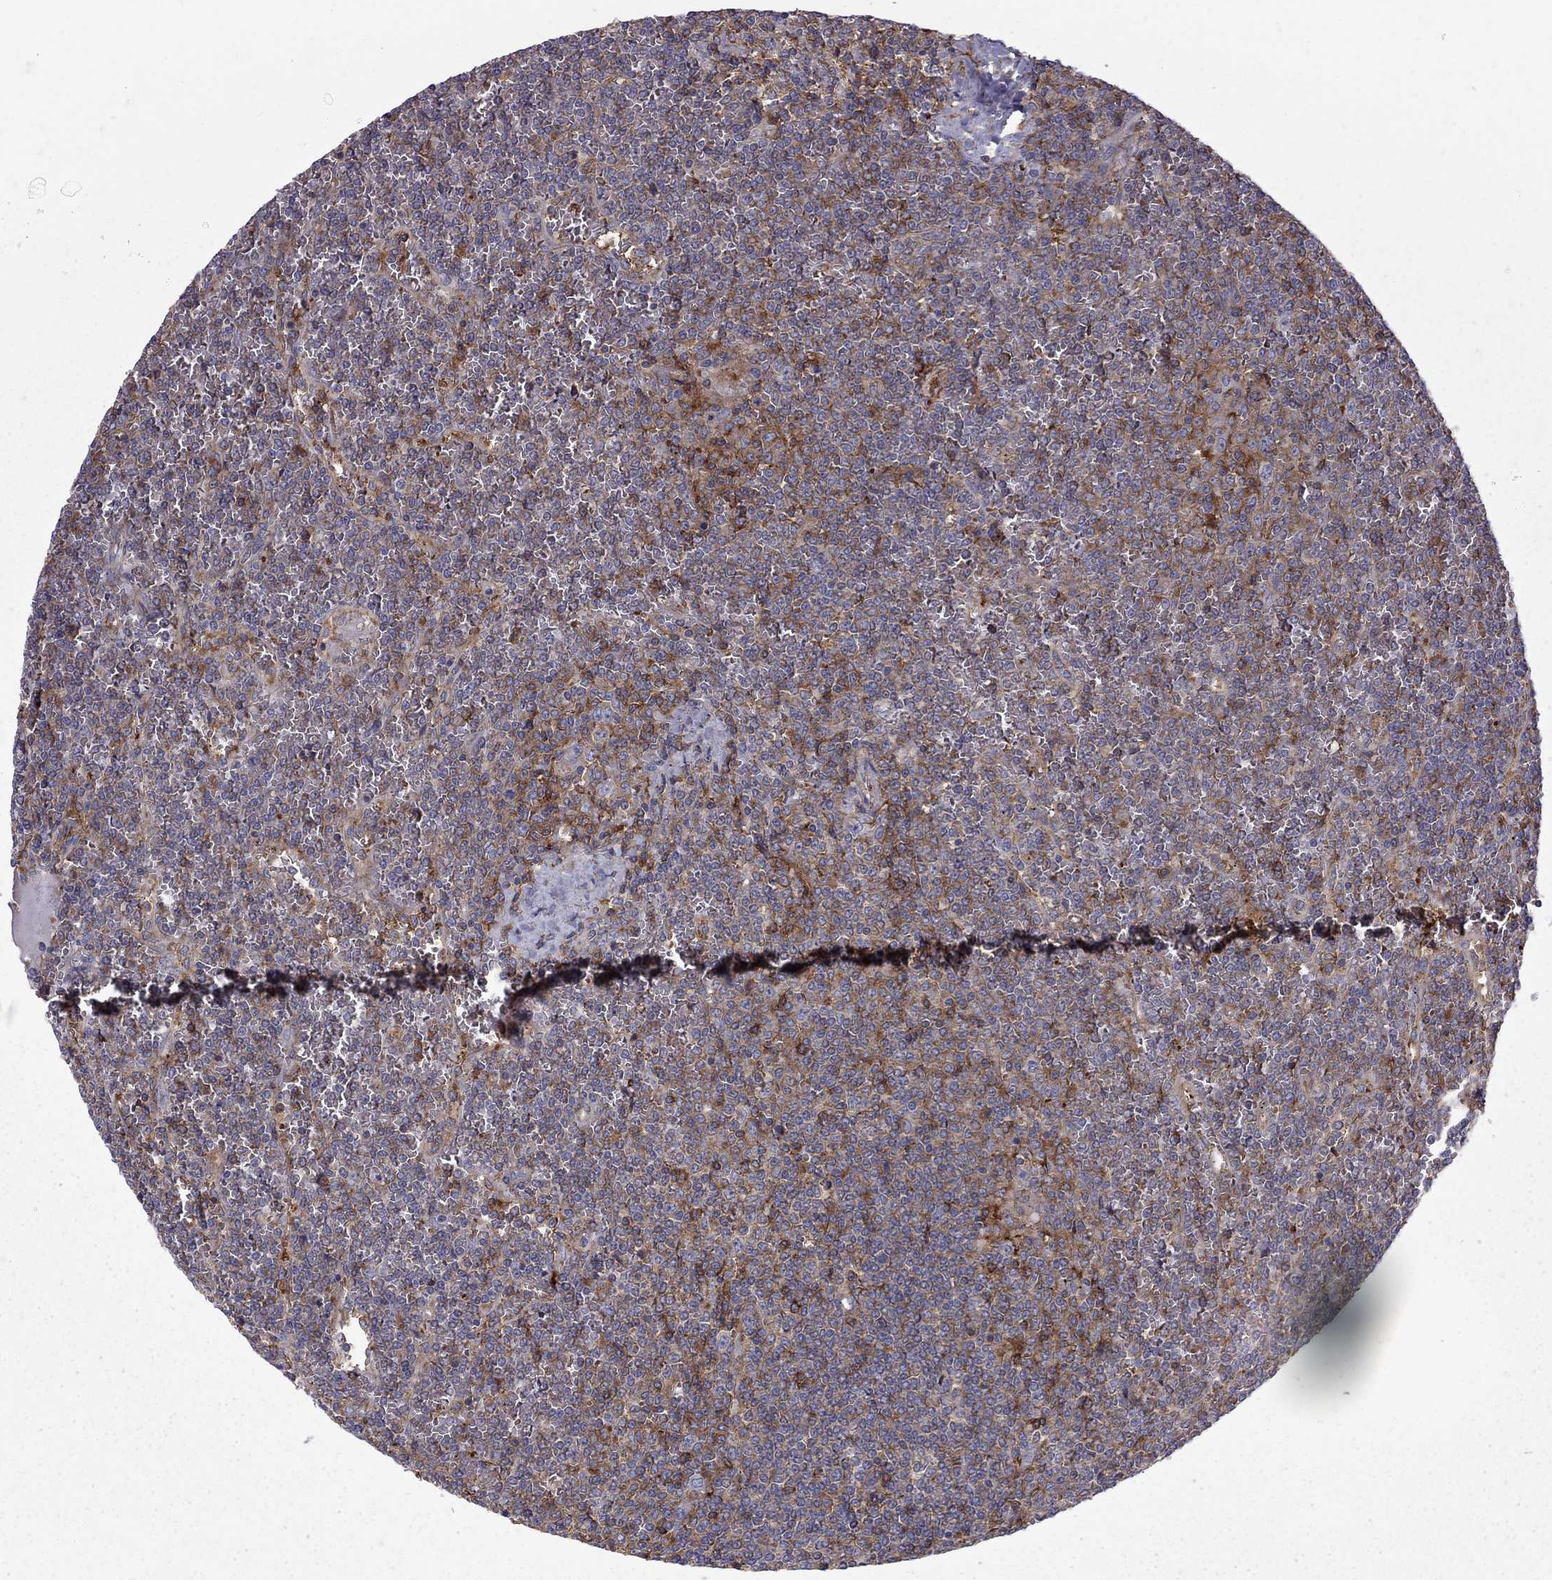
{"staining": {"intensity": "strong", "quantity": "<25%", "location": "cytoplasmic/membranous"}, "tissue": "lymphoma", "cell_type": "Tumor cells", "image_type": "cancer", "snomed": [{"axis": "morphology", "description": "Malignant lymphoma, non-Hodgkin's type, Low grade"}, {"axis": "topography", "description": "Spleen"}], "caption": "This is a histology image of immunohistochemistry (IHC) staining of lymphoma, which shows strong staining in the cytoplasmic/membranous of tumor cells.", "gene": "EIF4E3", "patient": {"sex": "female", "age": 19}}